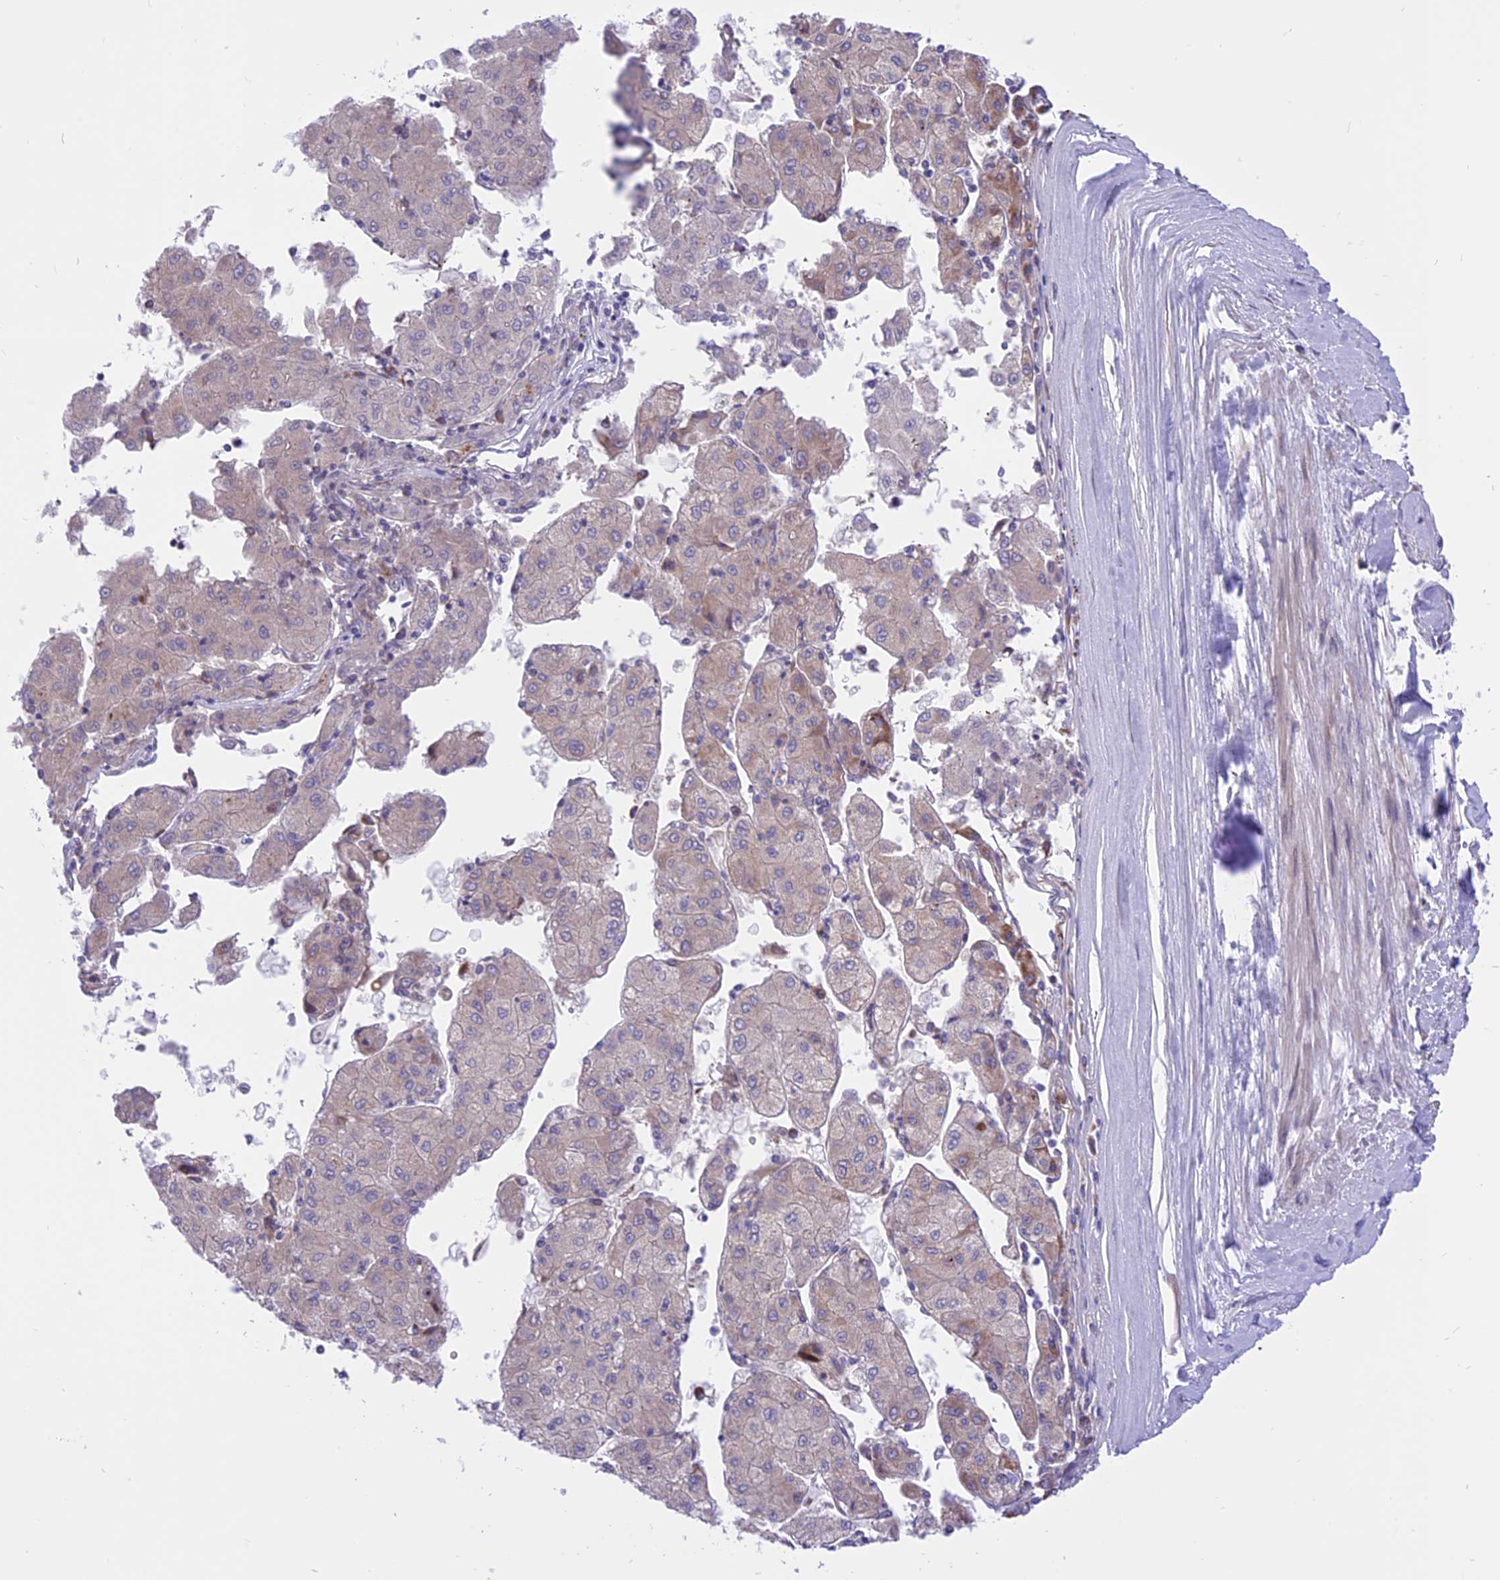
{"staining": {"intensity": "moderate", "quantity": "<25%", "location": "cytoplasmic/membranous"}, "tissue": "liver cancer", "cell_type": "Tumor cells", "image_type": "cancer", "snomed": [{"axis": "morphology", "description": "Carcinoma, Hepatocellular, NOS"}, {"axis": "topography", "description": "Liver"}], "caption": "Liver cancer (hepatocellular carcinoma) stained with a brown dye displays moderate cytoplasmic/membranous positive expression in approximately <25% of tumor cells.", "gene": "ARMCX6", "patient": {"sex": "male", "age": 72}}